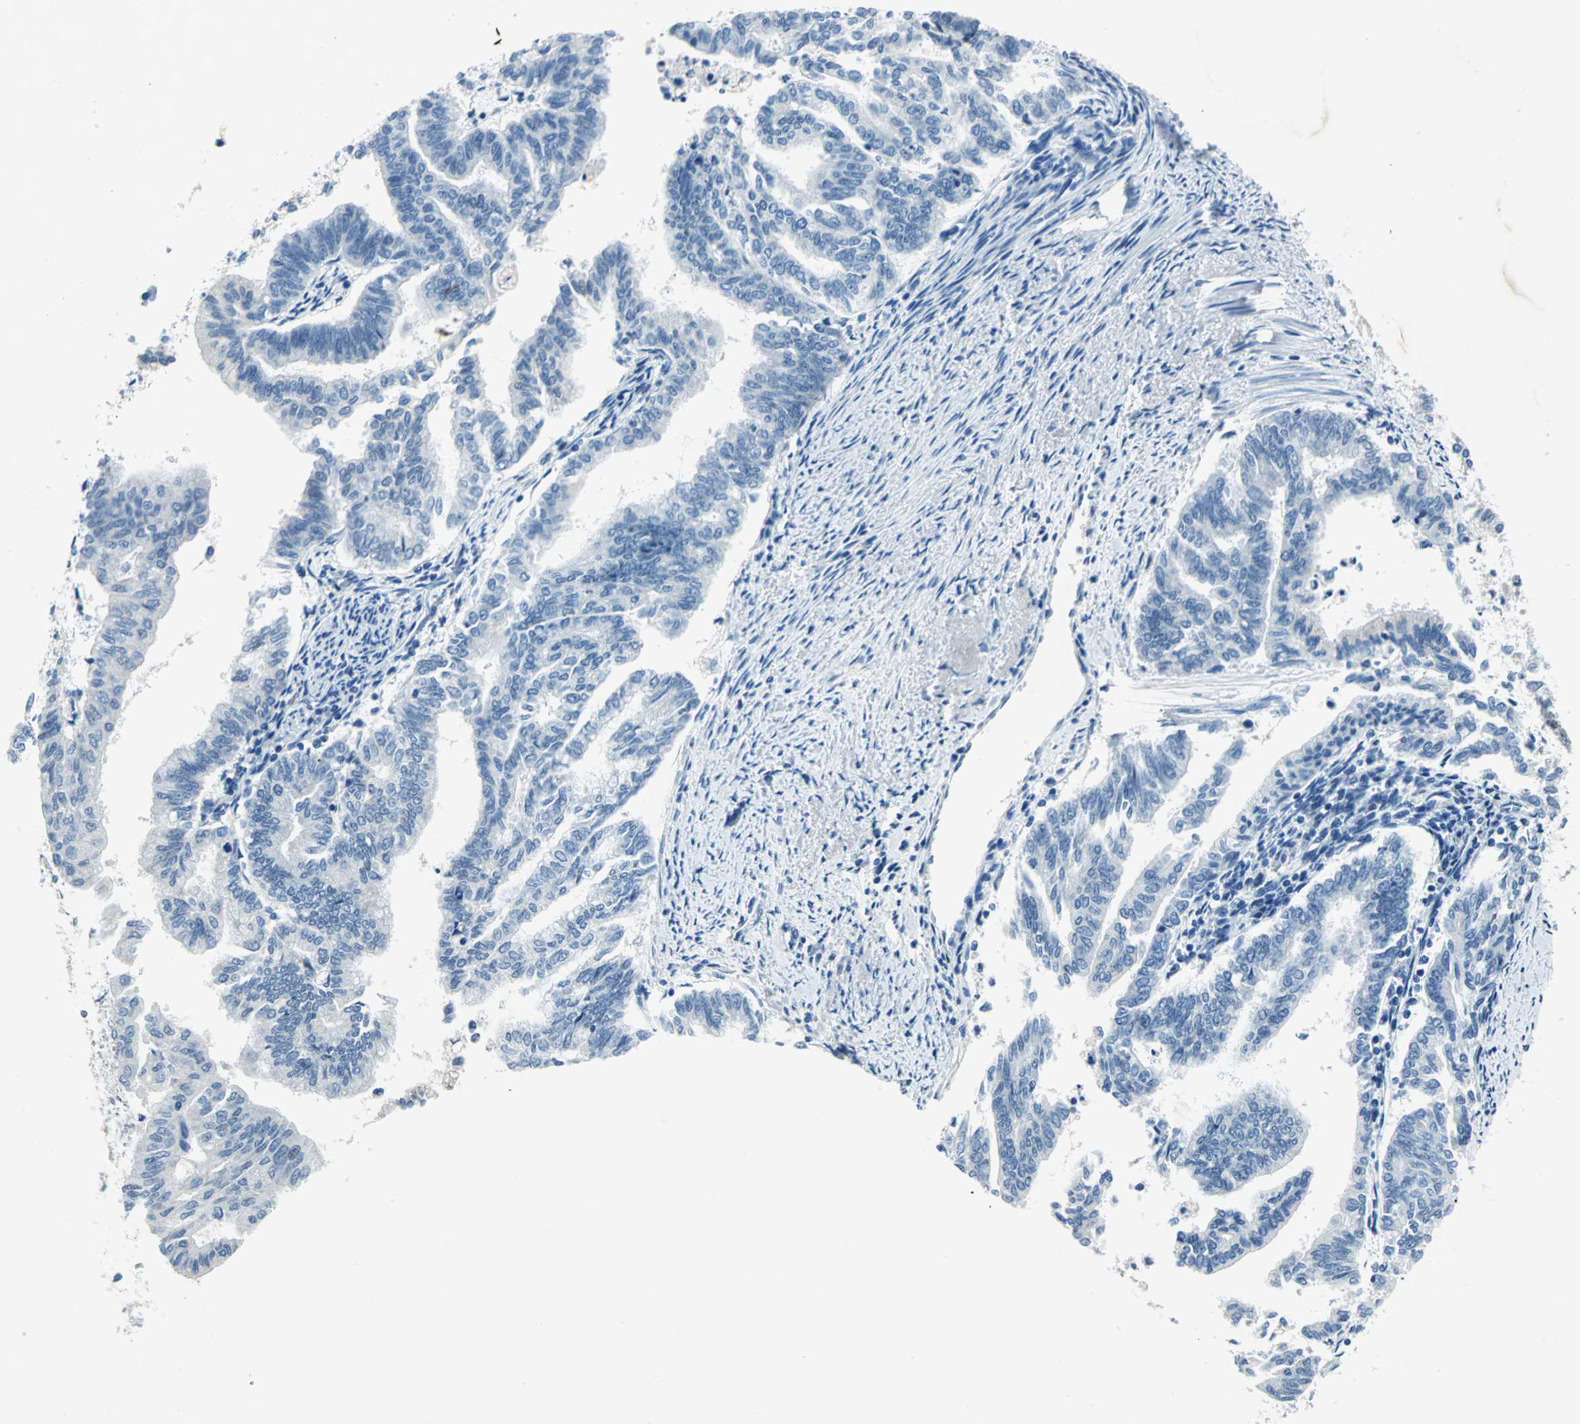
{"staining": {"intensity": "negative", "quantity": "none", "location": "none"}, "tissue": "endometrial cancer", "cell_type": "Tumor cells", "image_type": "cancer", "snomed": [{"axis": "morphology", "description": "Adenocarcinoma, NOS"}, {"axis": "topography", "description": "Endometrium"}], "caption": "This photomicrograph is of endometrial adenocarcinoma stained with immunohistochemistry (IHC) to label a protein in brown with the nuclei are counter-stained blue. There is no positivity in tumor cells.", "gene": "RAD17", "patient": {"sex": "female", "age": 79}}